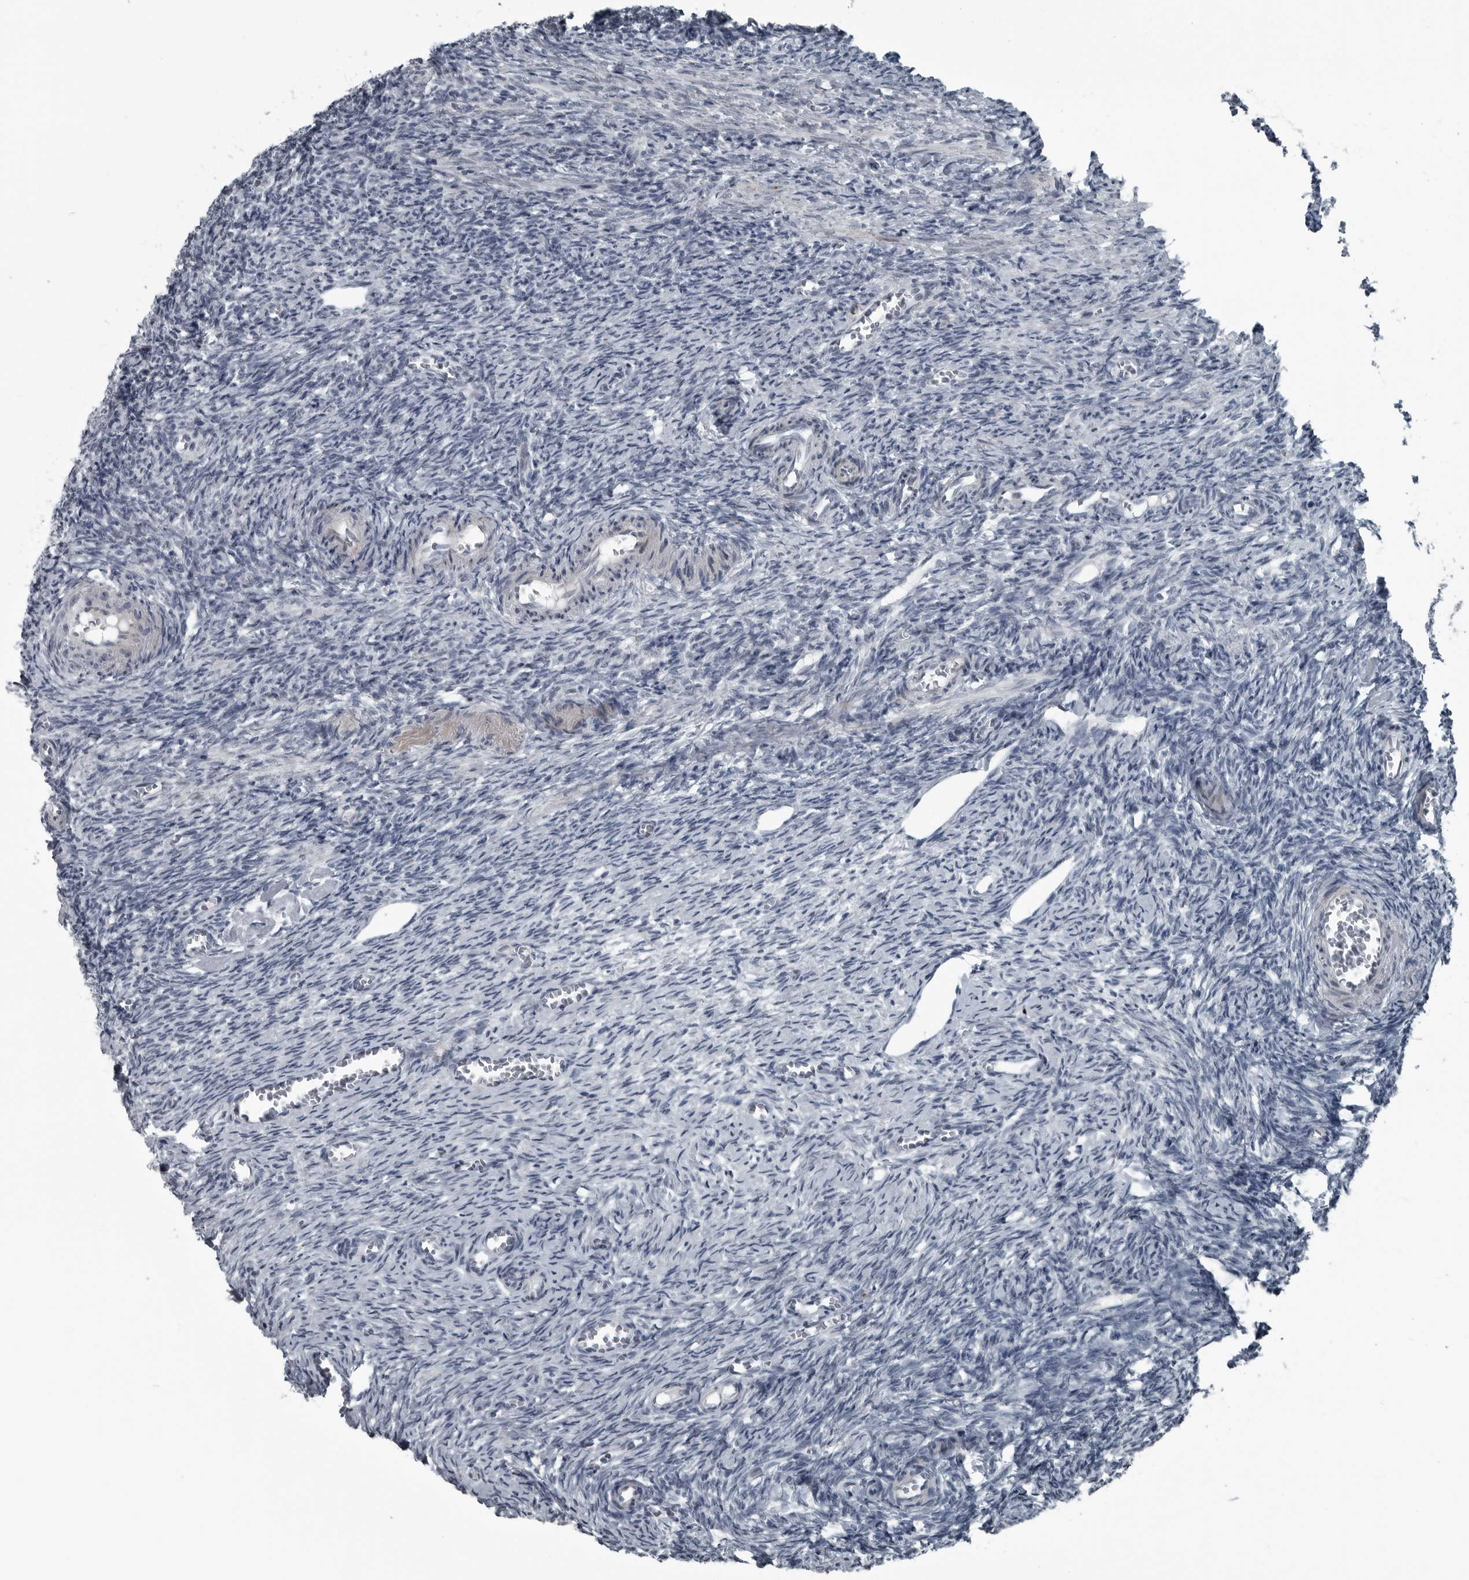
{"staining": {"intensity": "negative", "quantity": "none", "location": "none"}, "tissue": "ovary", "cell_type": "Ovarian stroma cells", "image_type": "normal", "snomed": [{"axis": "morphology", "description": "Normal tissue, NOS"}, {"axis": "topography", "description": "Ovary"}], "caption": "DAB immunohistochemical staining of normal ovary exhibits no significant expression in ovarian stroma cells. Nuclei are stained in blue.", "gene": "DNAAF11", "patient": {"sex": "female", "age": 27}}